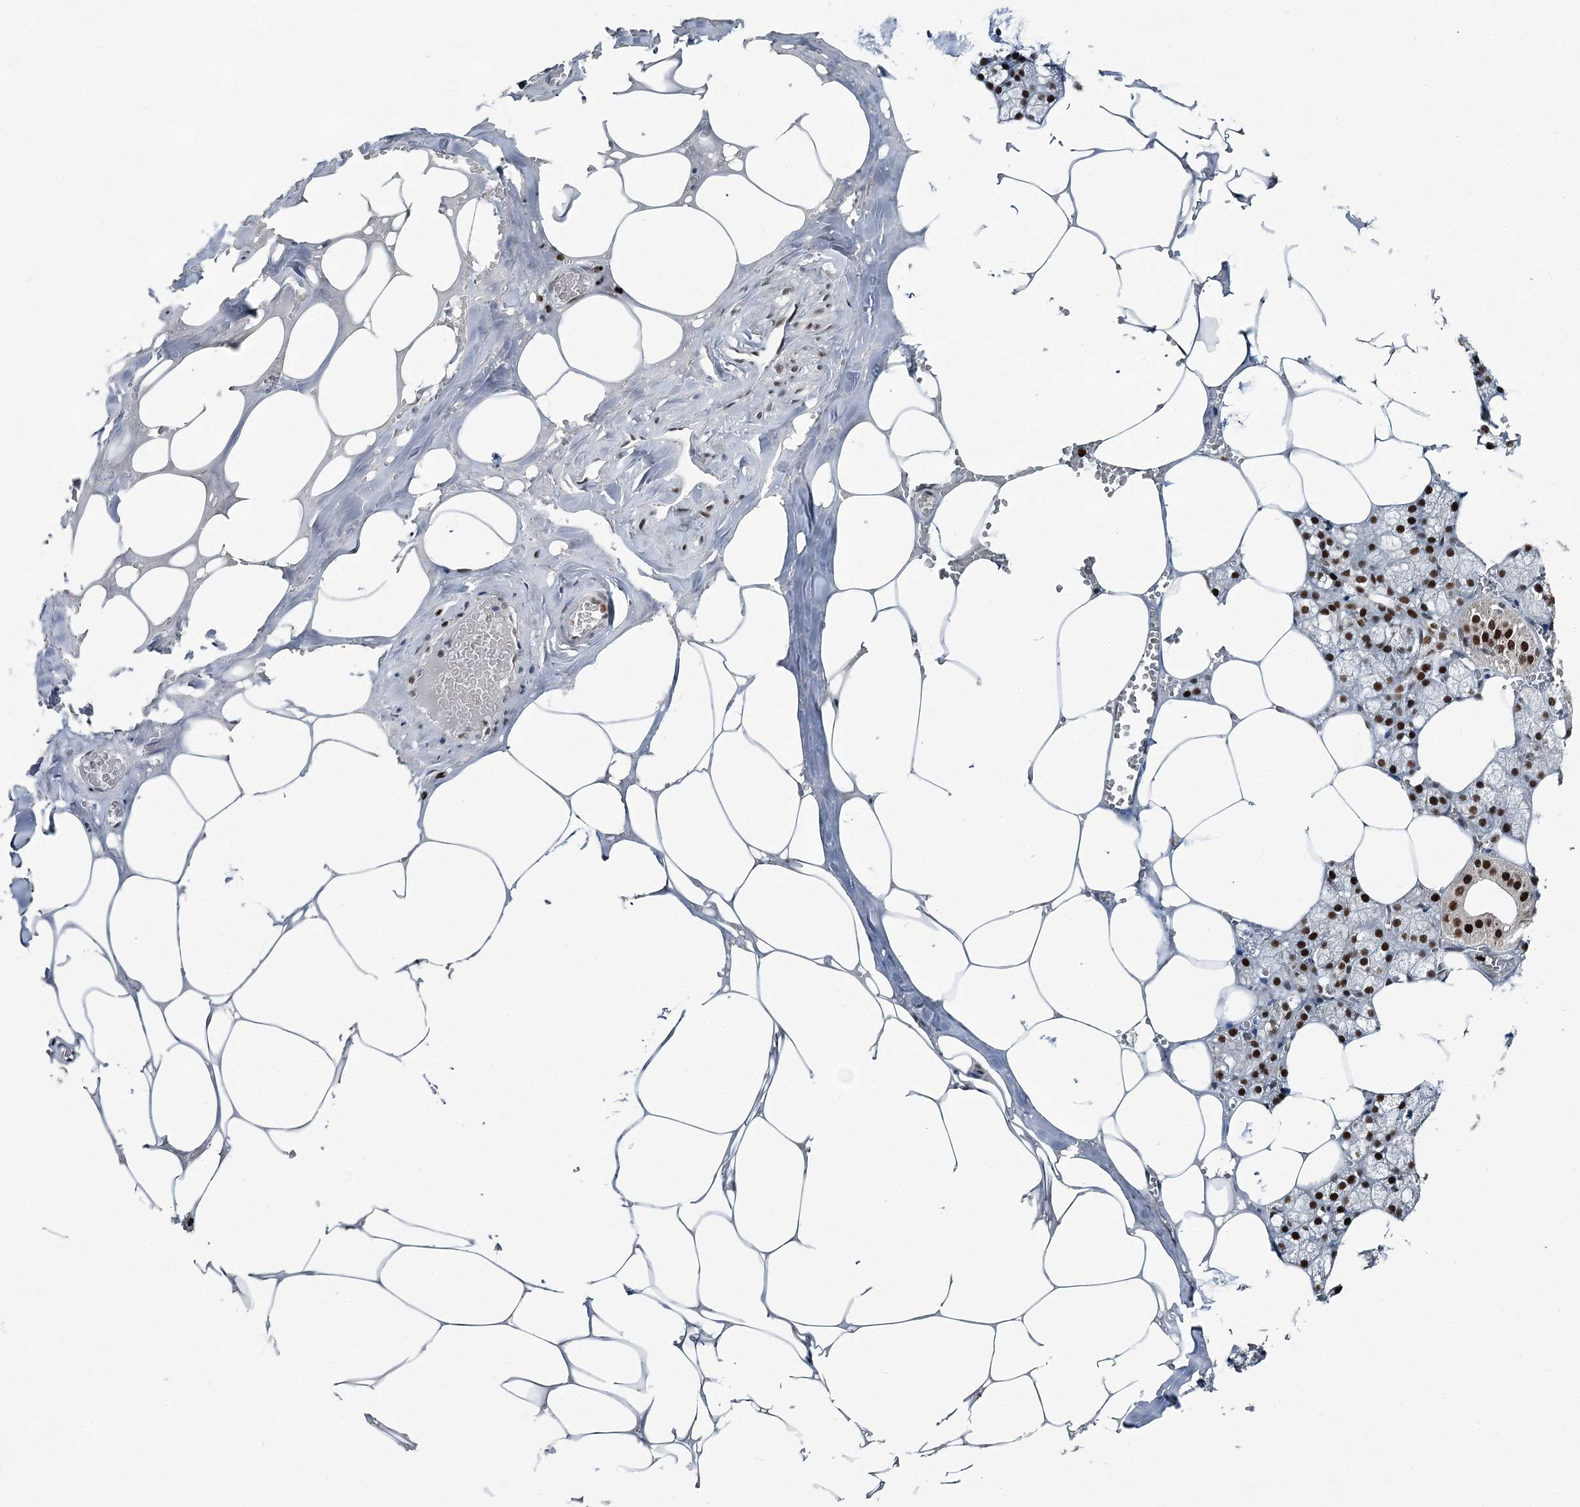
{"staining": {"intensity": "moderate", "quantity": ">75%", "location": "nuclear"}, "tissue": "salivary gland", "cell_type": "Glandular cells", "image_type": "normal", "snomed": [{"axis": "morphology", "description": "Normal tissue, NOS"}, {"axis": "topography", "description": "Salivary gland"}], "caption": "IHC of benign human salivary gland shows medium levels of moderate nuclear staining in about >75% of glandular cells.", "gene": "HAT1", "patient": {"sex": "male", "age": 62}}